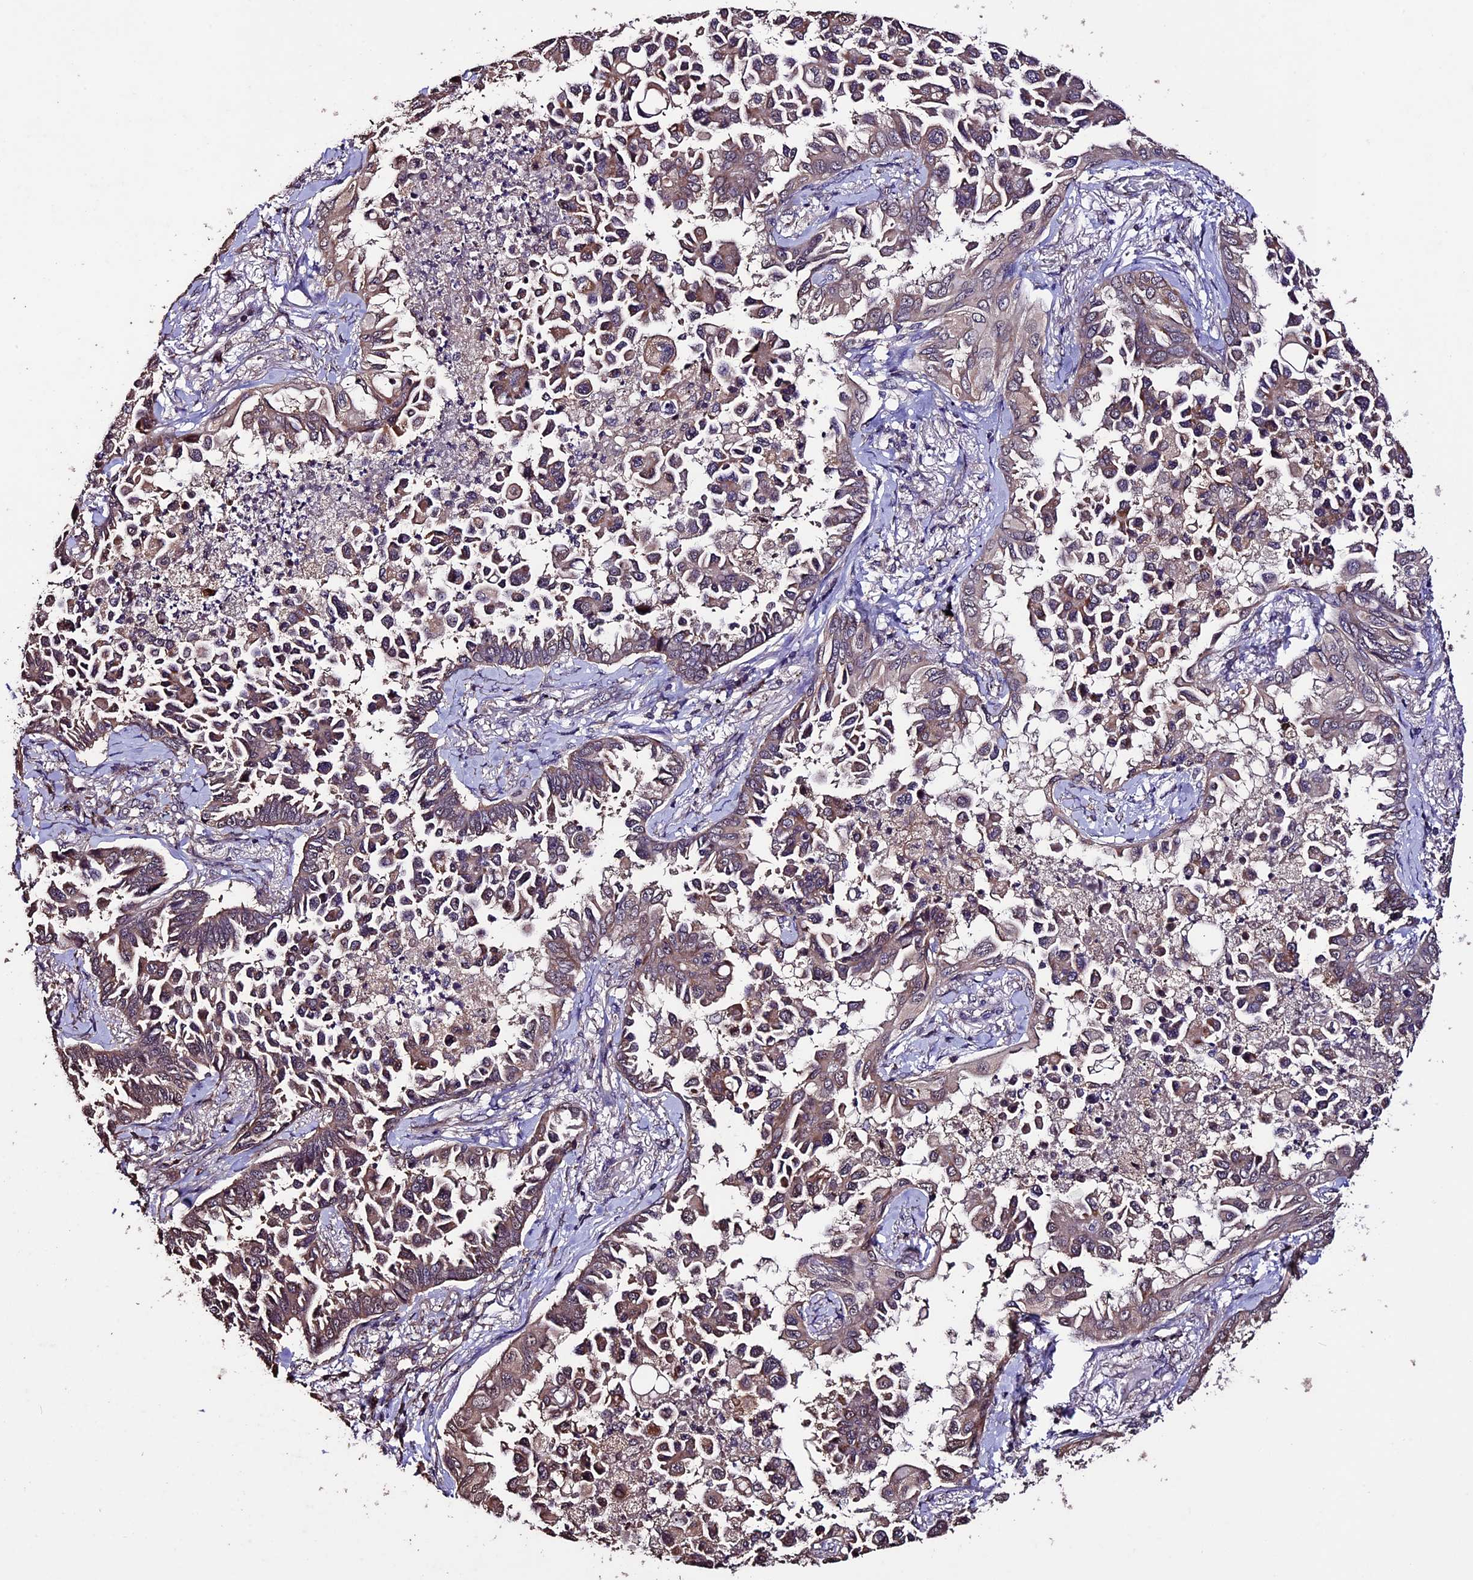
{"staining": {"intensity": "moderate", "quantity": ">75%", "location": "cytoplasmic/membranous"}, "tissue": "lung cancer", "cell_type": "Tumor cells", "image_type": "cancer", "snomed": [{"axis": "morphology", "description": "Adenocarcinoma, NOS"}, {"axis": "topography", "description": "Lung"}], "caption": "Lung cancer tissue exhibits moderate cytoplasmic/membranous staining in approximately >75% of tumor cells, visualized by immunohistochemistry.", "gene": "DIS3L", "patient": {"sex": "female", "age": 67}}